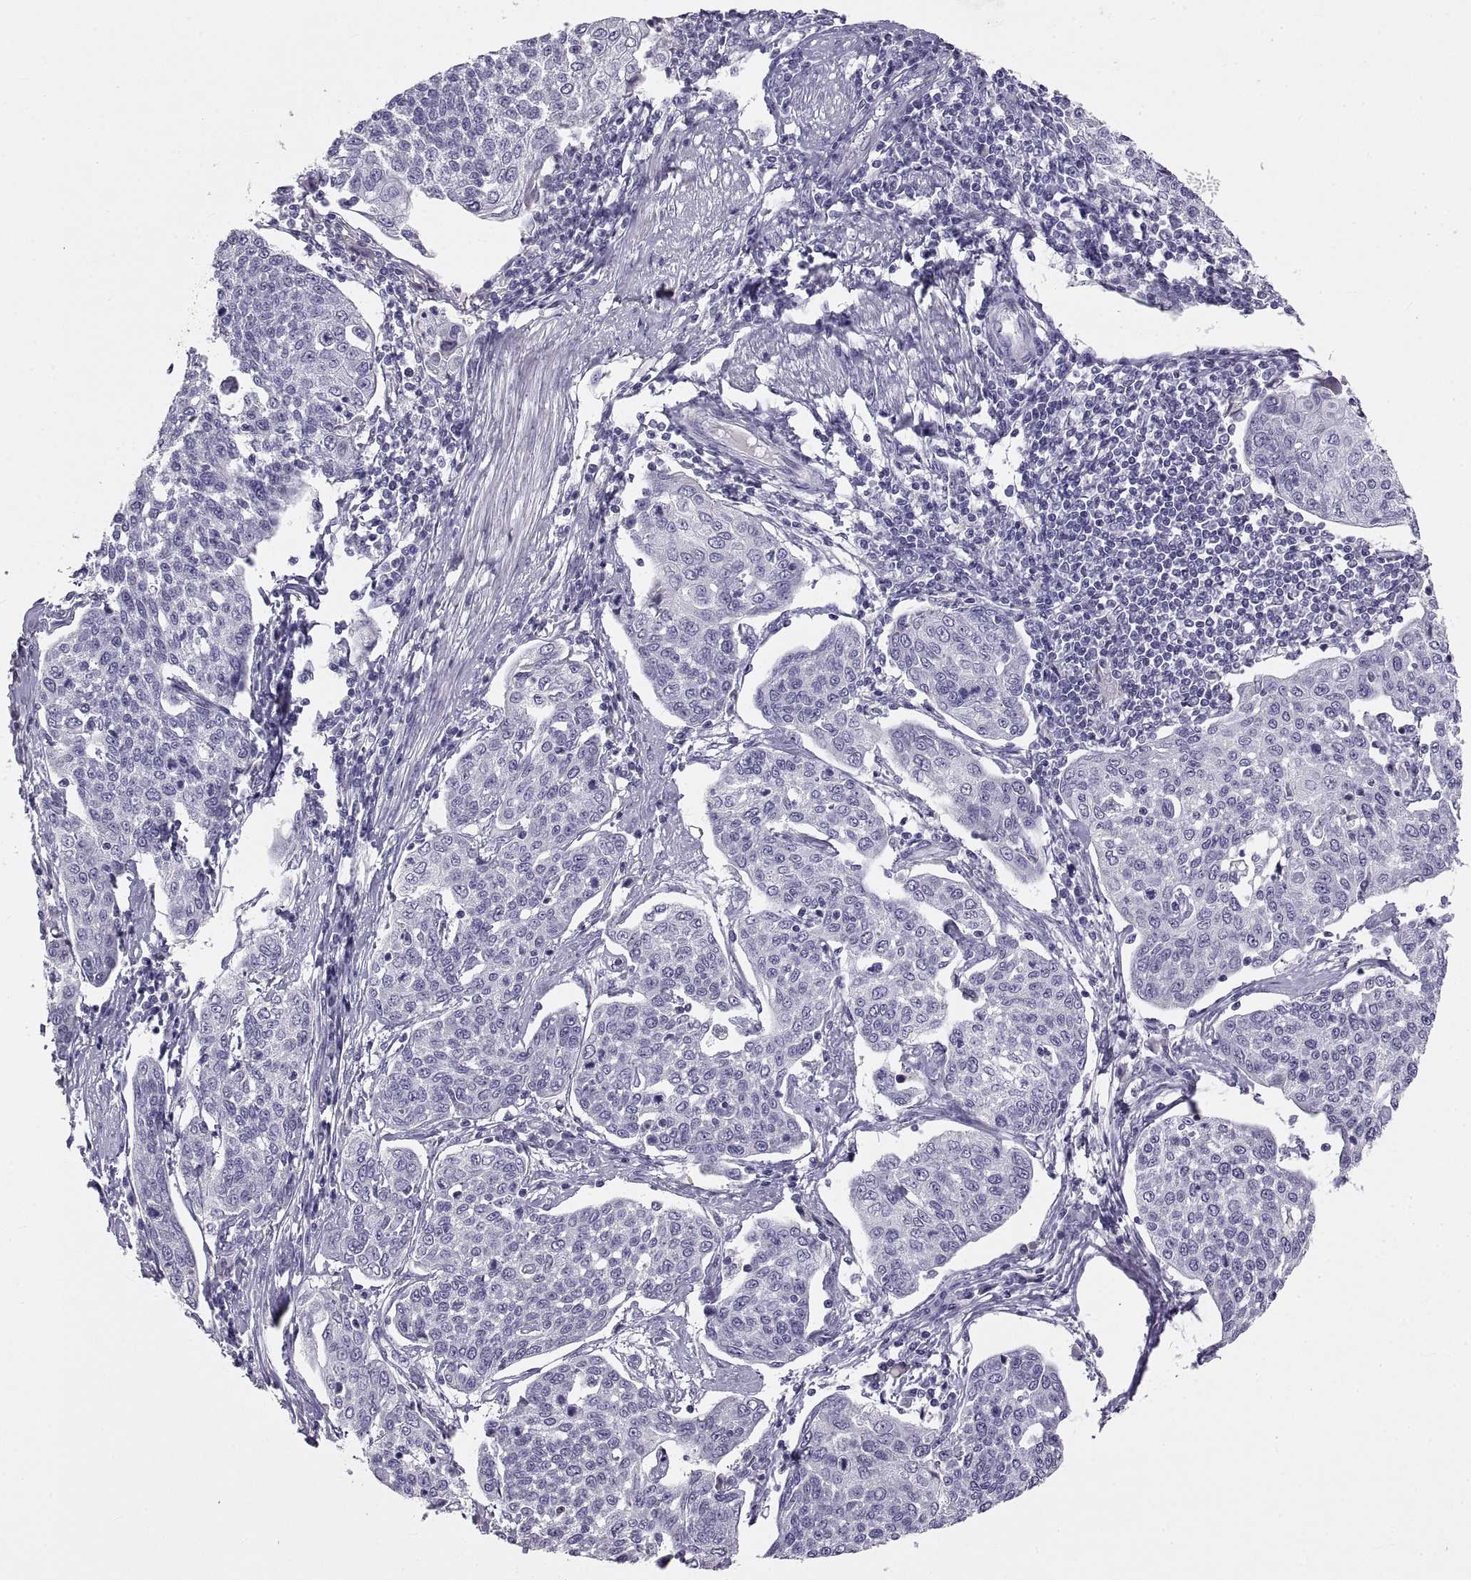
{"staining": {"intensity": "negative", "quantity": "none", "location": "none"}, "tissue": "cervical cancer", "cell_type": "Tumor cells", "image_type": "cancer", "snomed": [{"axis": "morphology", "description": "Squamous cell carcinoma, NOS"}, {"axis": "topography", "description": "Cervix"}], "caption": "There is no significant staining in tumor cells of cervical cancer.", "gene": "CRYBB3", "patient": {"sex": "female", "age": 34}}